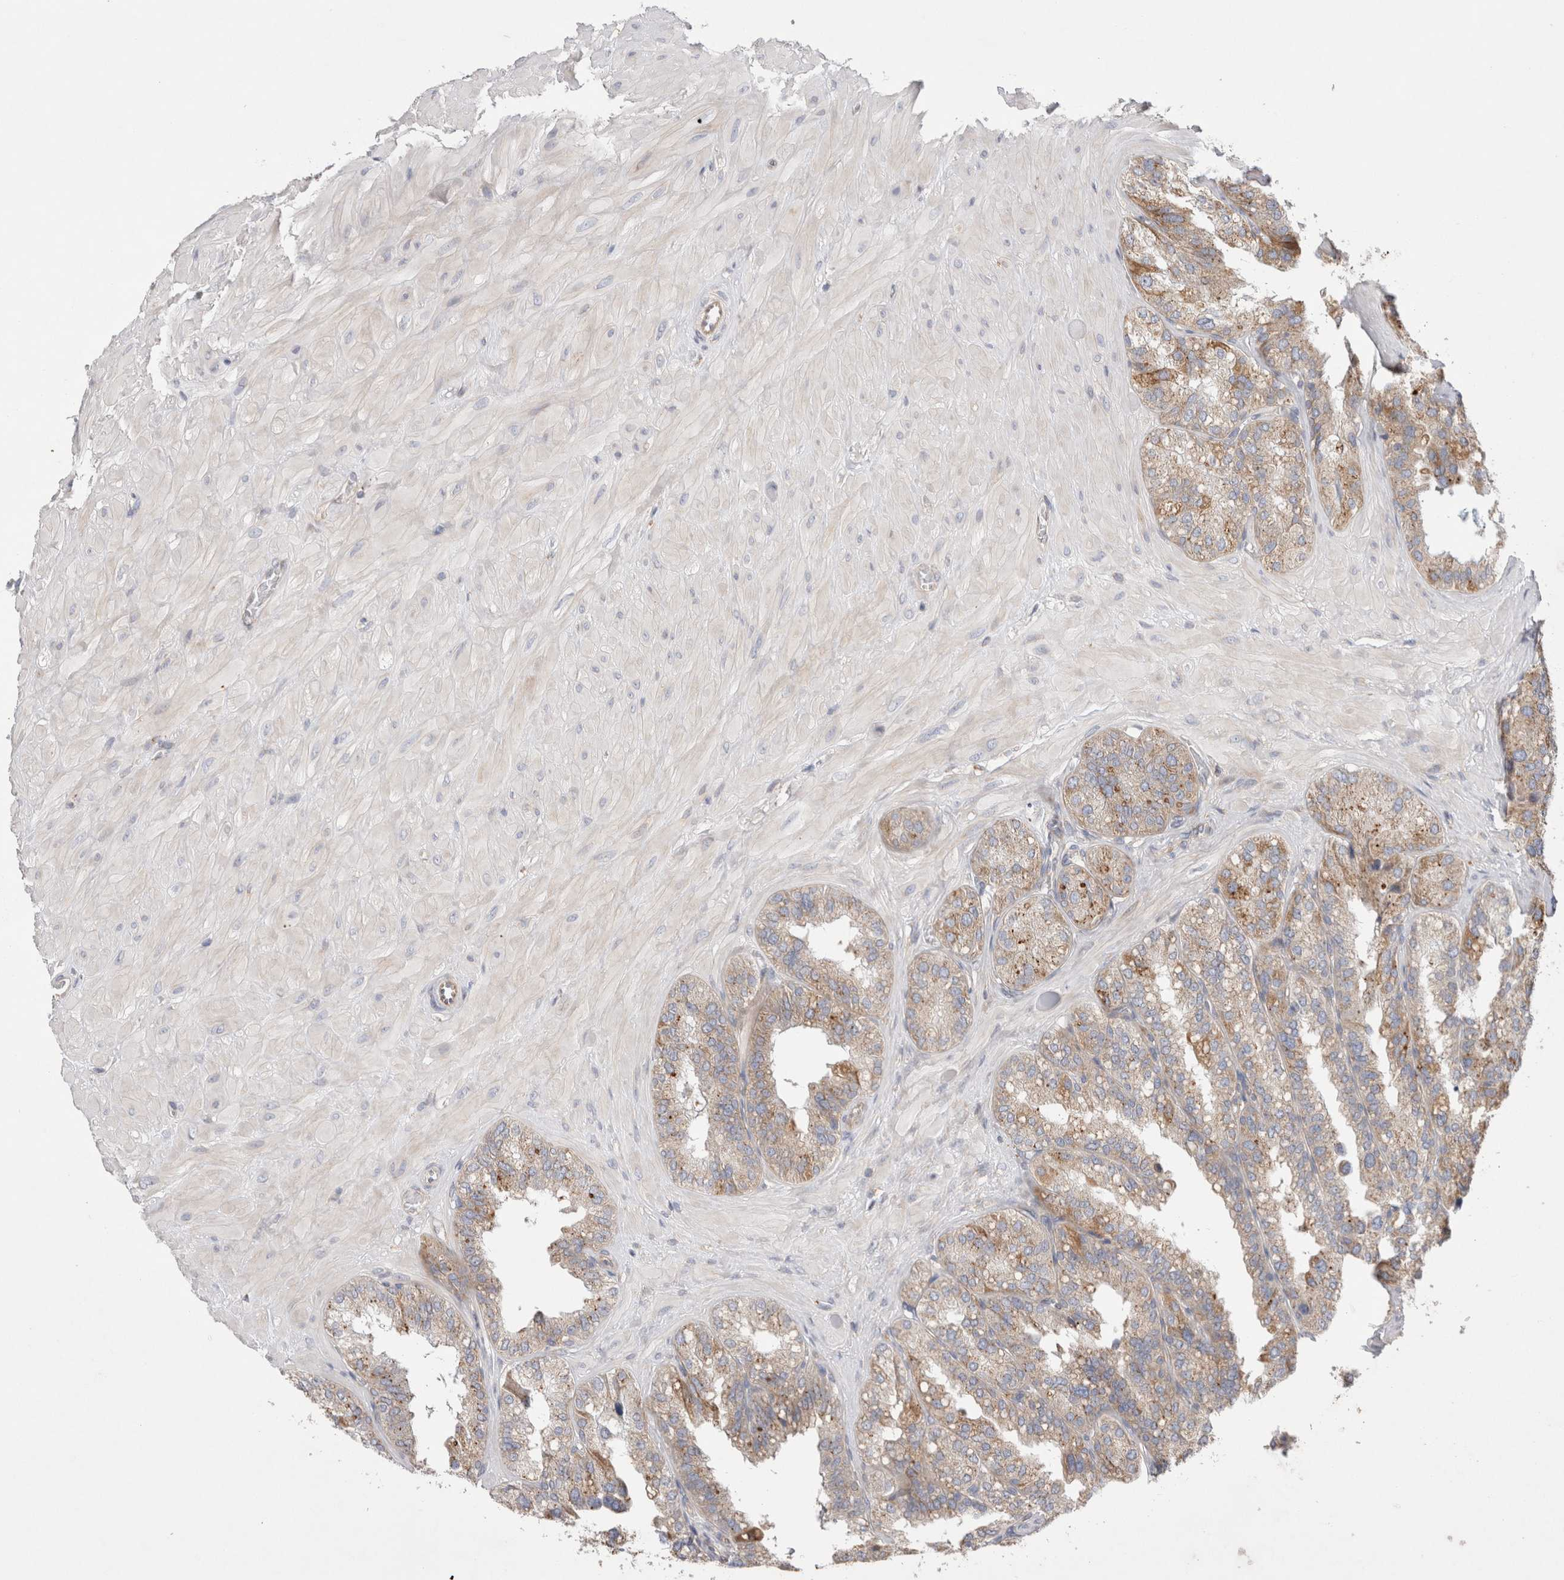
{"staining": {"intensity": "weak", "quantity": "25%-75%", "location": "cytoplasmic/membranous"}, "tissue": "seminal vesicle", "cell_type": "Glandular cells", "image_type": "normal", "snomed": [{"axis": "morphology", "description": "Normal tissue, NOS"}, {"axis": "topography", "description": "Prostate"}, {"axis": "topography", "description": "Seminal veicle"}], "caption": "Seminal vesicle stained with DAB immunohistochemistry (IHC) shows low levels of weak cytoplasmic/membranous expression in about 25%-75% of glandular cells.", "gene": "TBC1D16", "patient": {"sex": "male", "age": 51}}